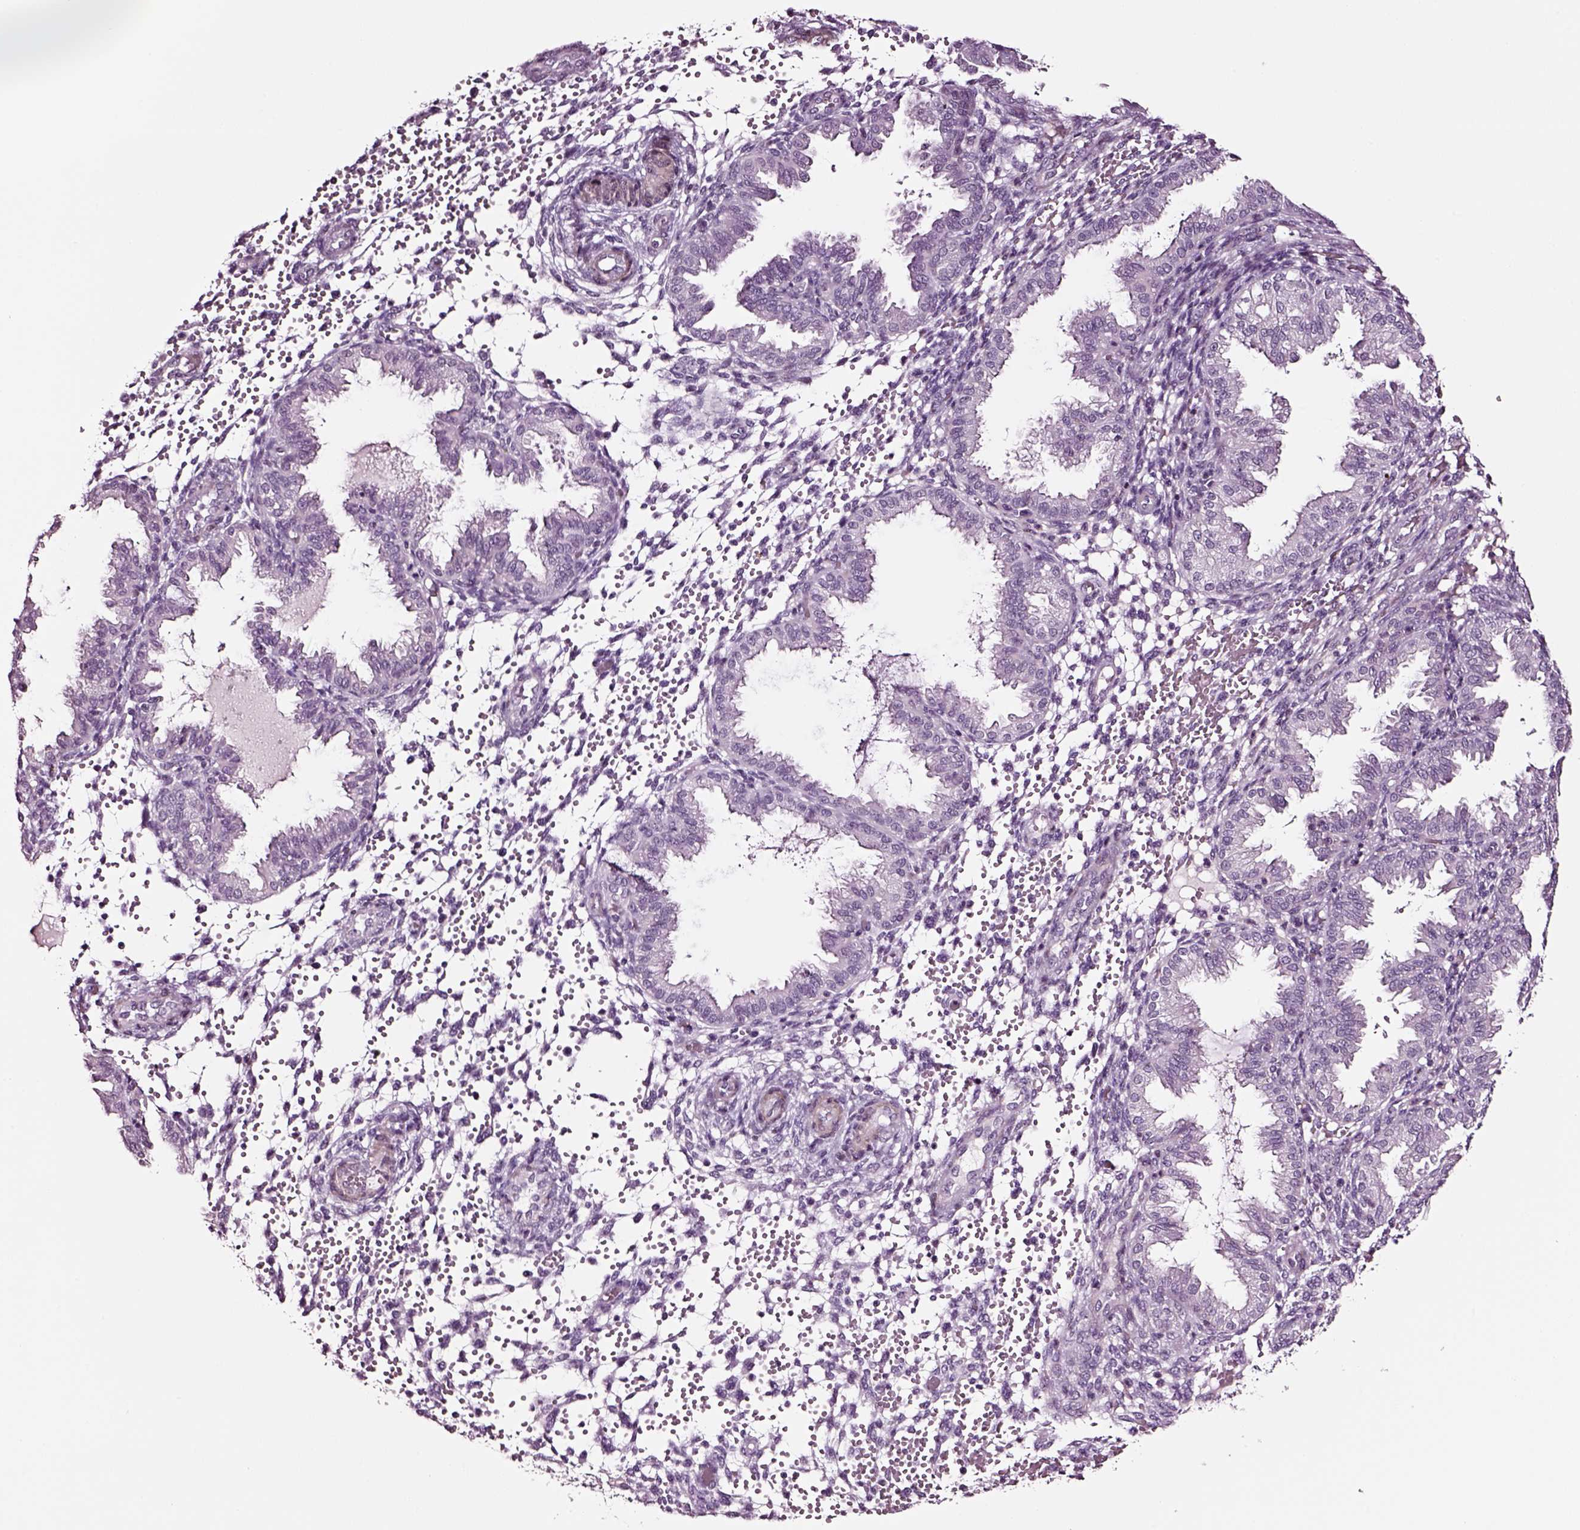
{"staining": {"intensity": "negative", "quantity": "none", "location": "none"}, "tissue": "endometrium", "cell_type": "Cells in endometrial stroma", "image_type": "normal", "snomed": [{"axis": "morphology", "description": "Normal tissue, NOS"}, {"axis": "topography", "description": "Endometrium"}], "caption": "Human endometrium stained for a protein using immunohistochemistry exhibits no positivity in cells in endometrial stroma.", "gene": "SOX10", "patient": {"sex": "female", "age": 33}}